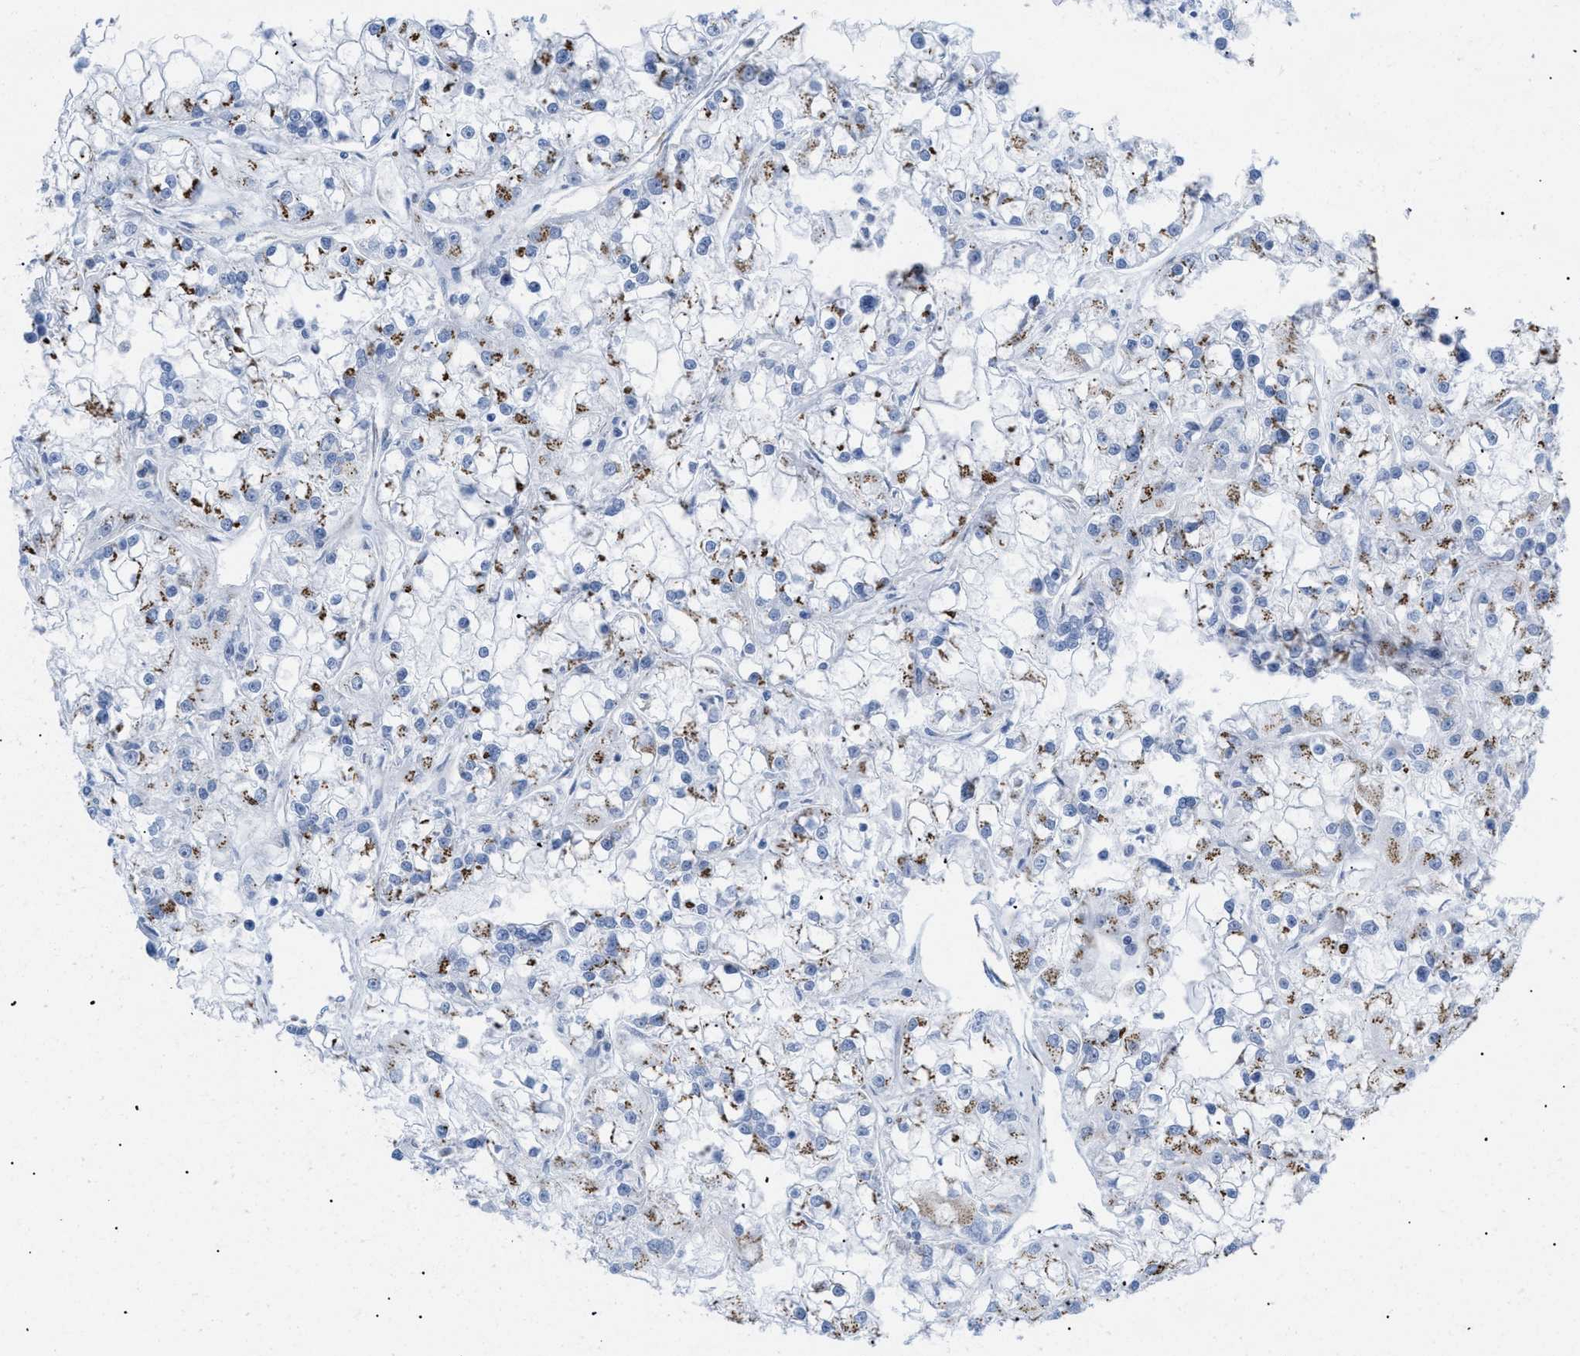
{"staining": {"intensity": "moderate", "quantity": "25%-75%", "location": "cytoplasmic/membranous"}, "tissue": "renal cancer", "cell_type": "Tumor cells", "image_type": "cancer", "snomed": [{"axis": "morphology", "description": "Adenocarcinoma, NOS"}, {"axis": "topography", "description": "Kidney"}], "caption": "Human adenocarcinoma (renal) stained for a protein (brown) exhibits moderate cytoplasmic/membranous positive positivity in approximately 25%-75% of tumor cells.", "gene": "TMEM17", "patient": {"sex": "female", "age": 52}}